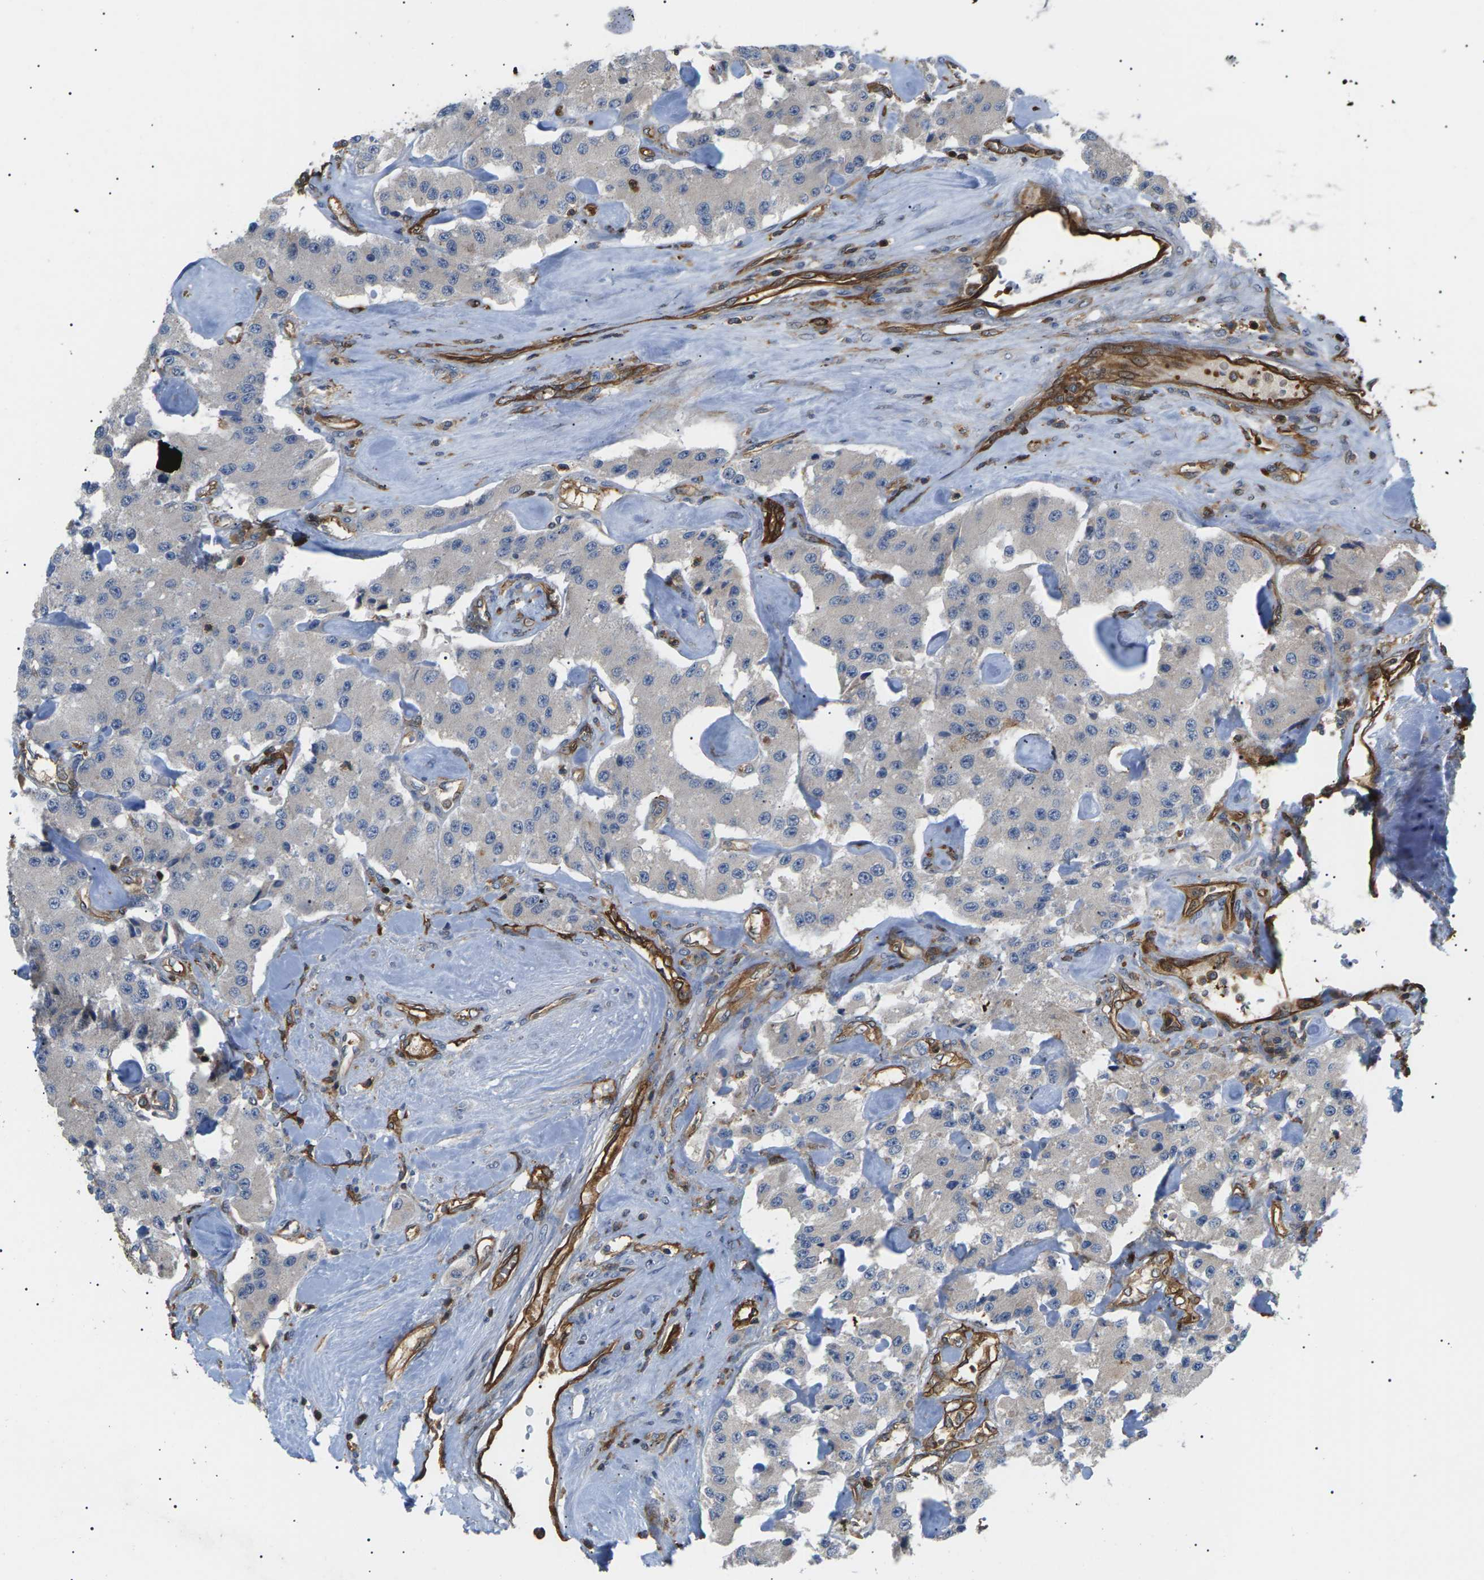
{"staining": {"intensity": "negative", "quantity": "none", "location": "none"}, "tissue": "carcinoid", "cell_type": "Tumor cells", "image_type": "cancer", "snomed": [{"axis": "morphology", "description": "Carcinoid, malignant, NOS"}, {"axis": "topography", "description": "Pancreas"}], "caption": "This image is of malignant carcinoid stained with immunohistochemistry (IHC) to label a protein in brown with the nuclei are counter-stained blue. There is no expression in tumor cells.", "gene": "TMTC4", "patient": {"sex": "male", "age": 41}}